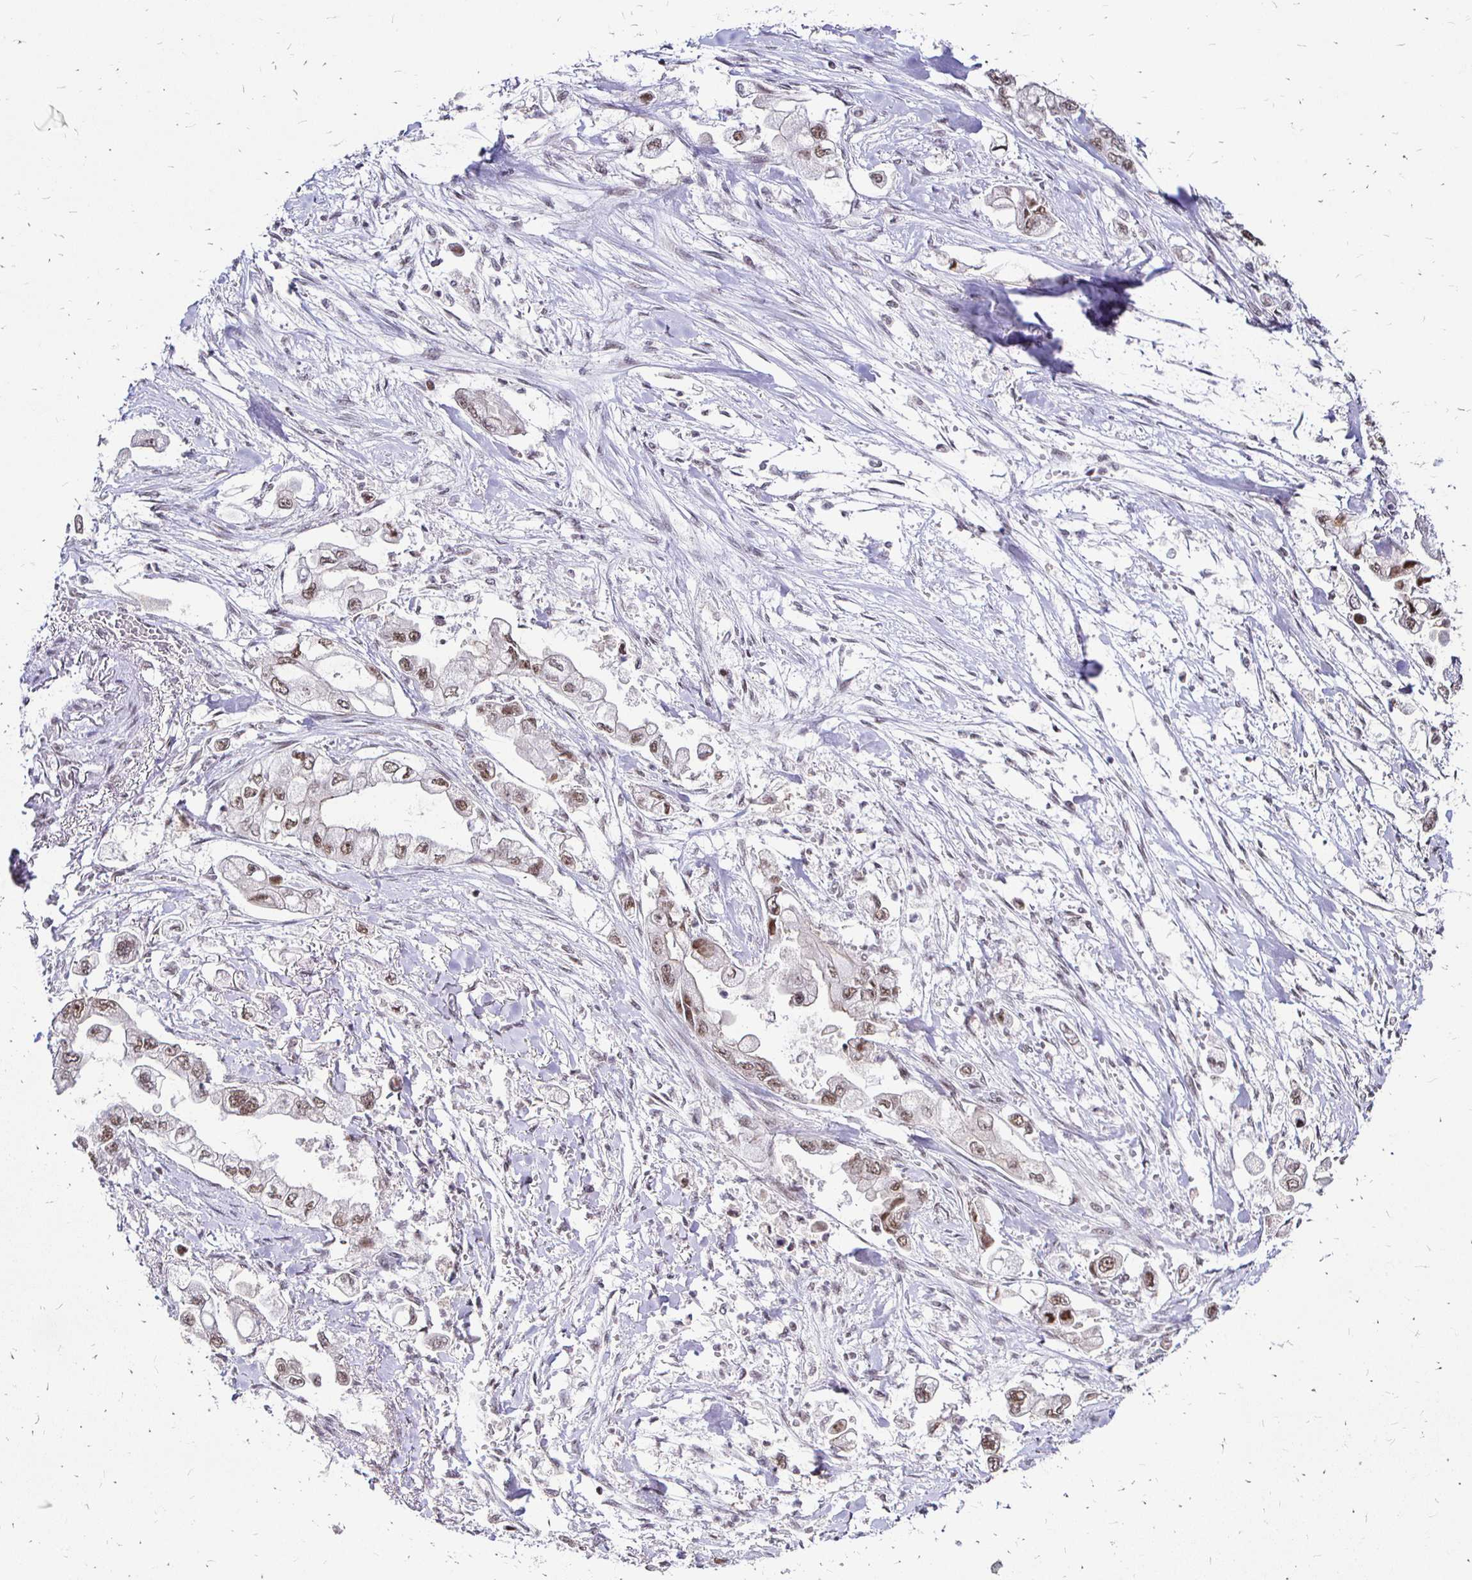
{"staining": {"intensity": "weak", "quantity": ">75%", "location": "nuclear"}, "tissue": "stomach cancer", "cell_type": "Tumor cells", "image_type": "cancer", "snomed": [{"axis": "morphology", "description": "Adenocarcinoma, NOS"}, {"axis": "topography", "description": "Stomach"}], "caption": "Protein staining of adenocarcinoma (stomach) tissue displays weak nuclear positivity in approximately >75% of tumor cells. The staining was performed using DAB (3,3'-diaminobenzidine) to visualize the protein expression in brown, while the nuclei were stained in blue with hematoxylin (Magnification: 20x).", "gene": "SIN3A", "patient": {"sex": "male", "age": 62}}